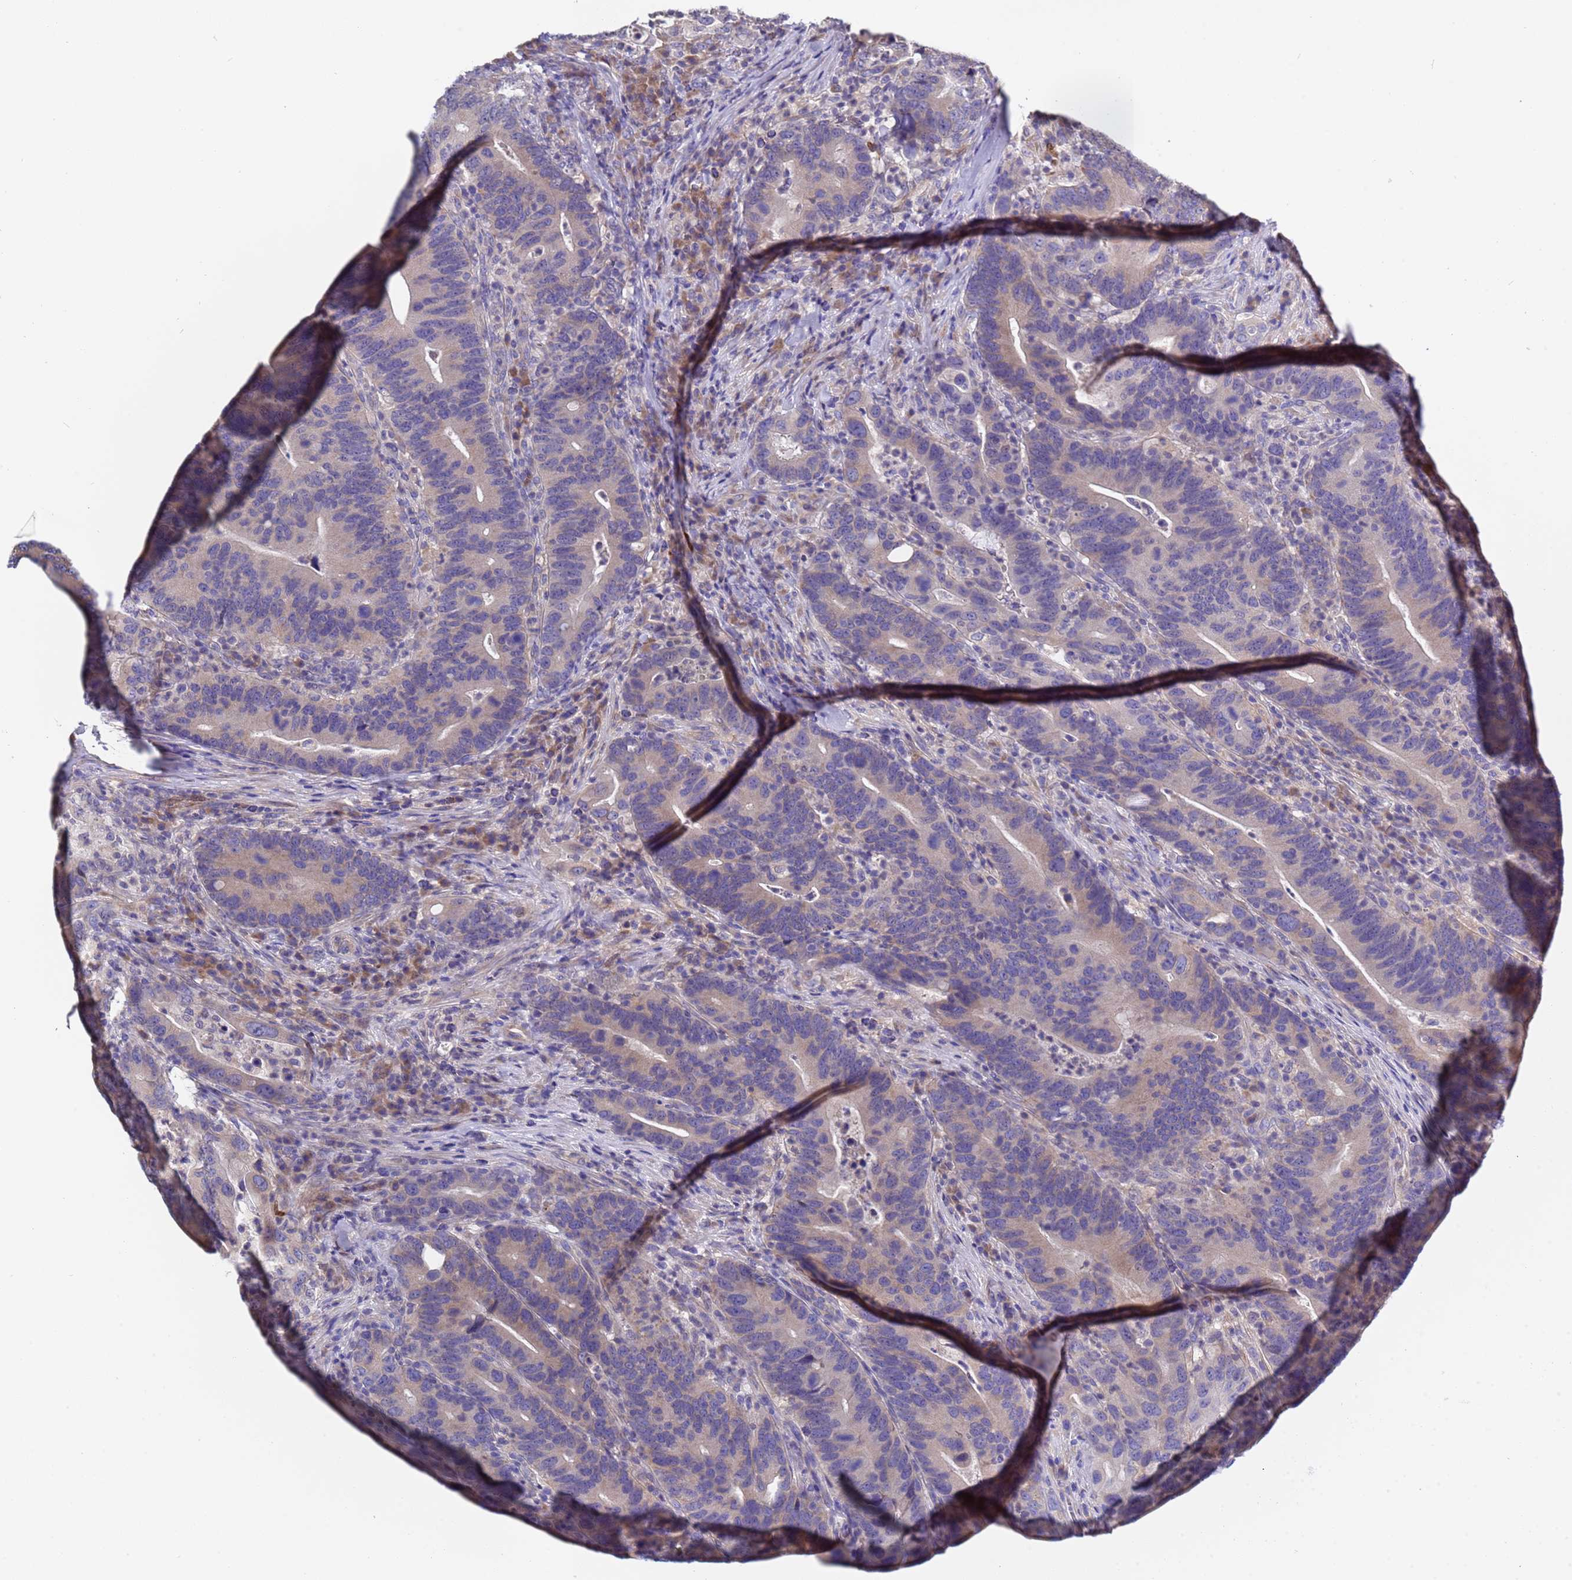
{"staining": {"intensity": "weak", "quantity": "<25%", "location": "cytoplasmic/membranous"}, "tissue": "colorectal cancer", "cell_type": "Tumor cells", "image_type": "cancer", "snomed": [{"axis": "morphology", "description": "Adenocarcinoma, NOS"}, {"axis": "topography", "description": "Colon"}], "caption": "High power microscopy image of an IHC photomicrograph of colorectal adenocarcinoma, revealing no significant positivity in tumor cells.", "gene": "ELMOD2", "patient": {"sex": "female", "age": 66}}